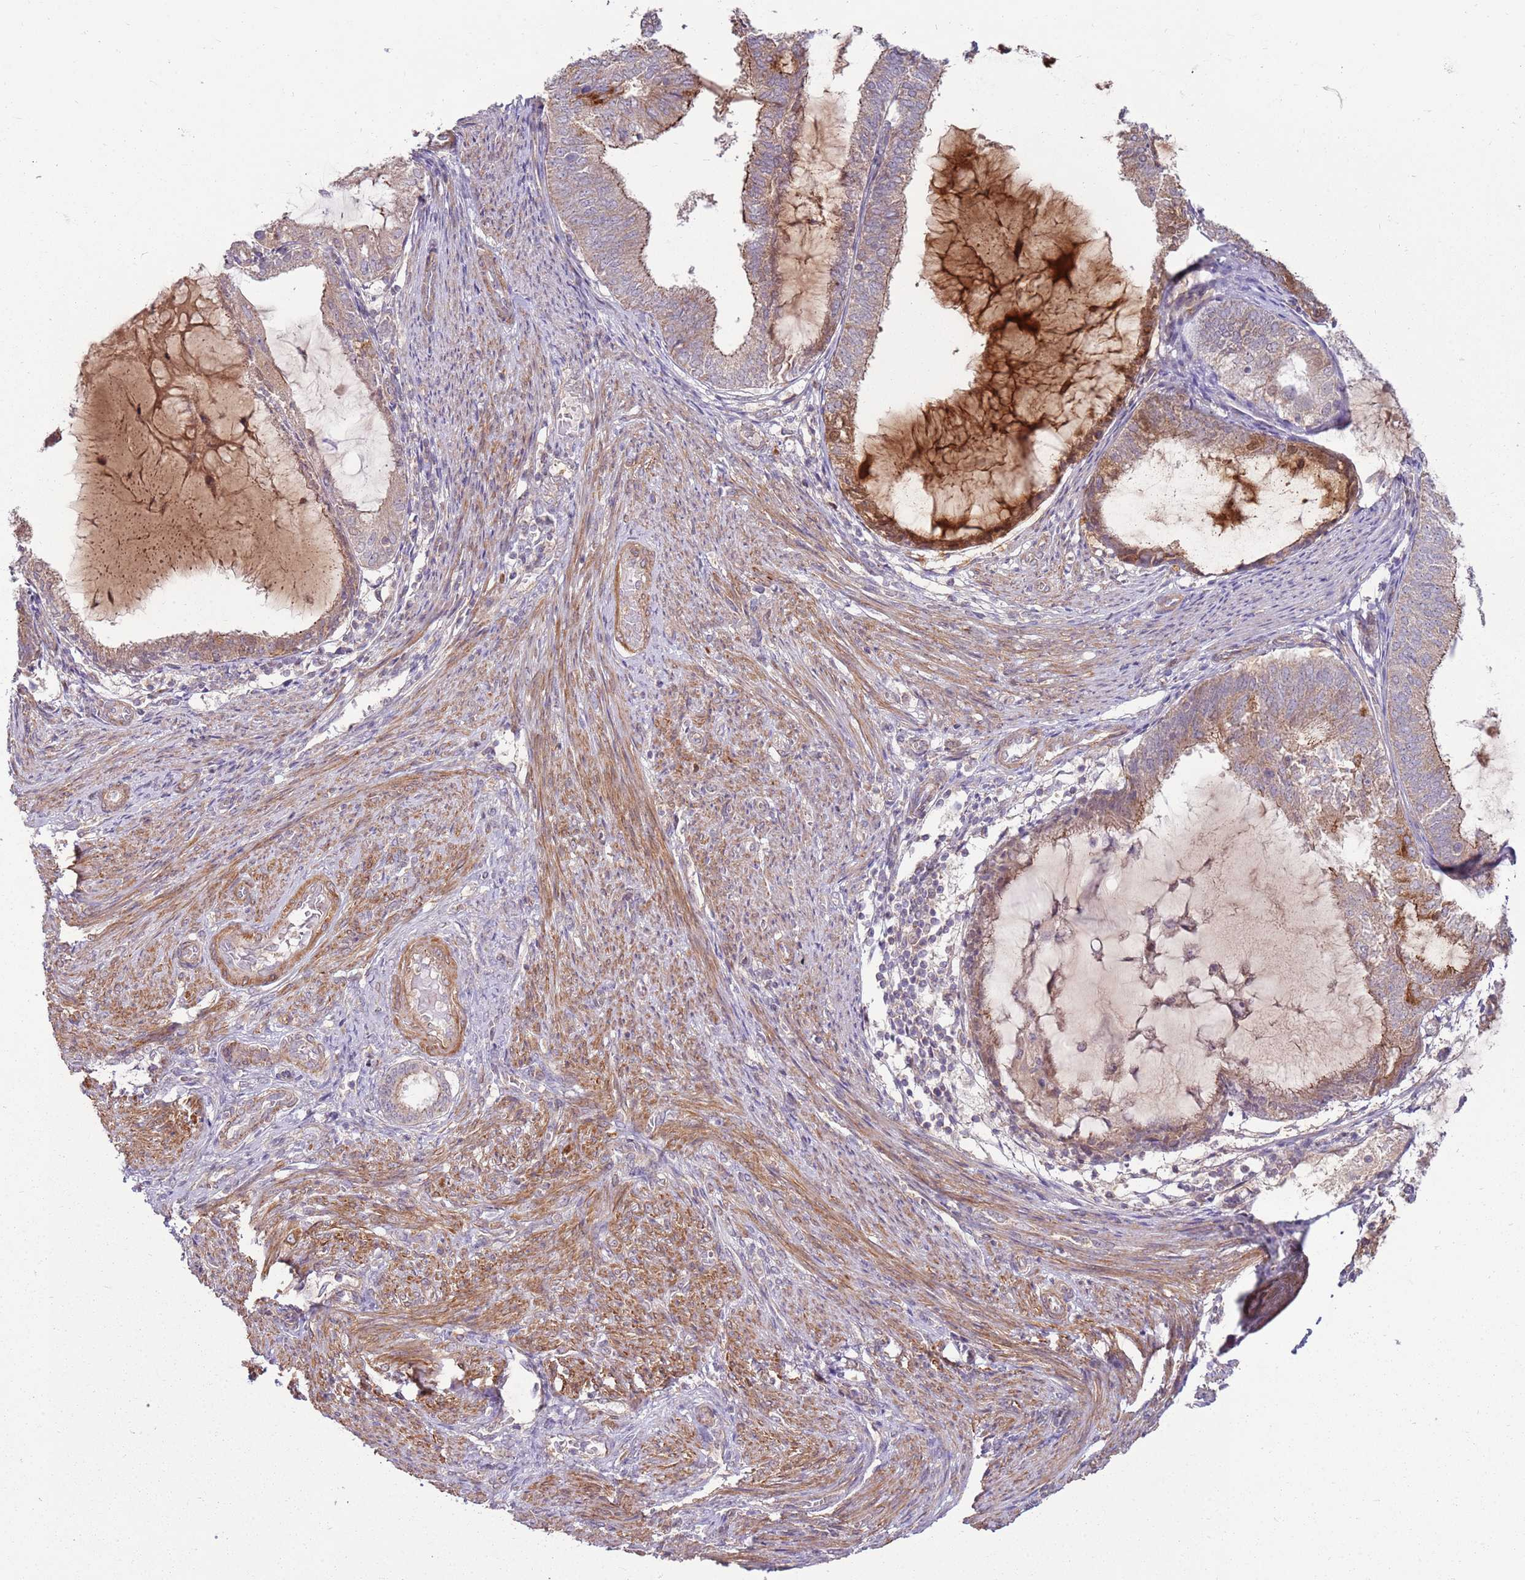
{"staining": {"intensity": "moderate", "quantity": "25%-75%", "location": "cytoplasmic/membranous"}, "tissue": "endometrial cancer", "cell_type": "Tumor cells", "image_type": "cancer", "snomed": [{"axis": "morphology", "description": "Adenocarcinoma, NOS"}, {"axis": "topography", "description": "Endometrium"}], "caption": "Moderate cytoplasmic/membranous protein staining is identified in approximately 25%-75% of tumor cells in endometrial cancer (adenocarcinoma).", "gene": "SPATA31D1", "patient": {"sex": "female", "age": 81}}